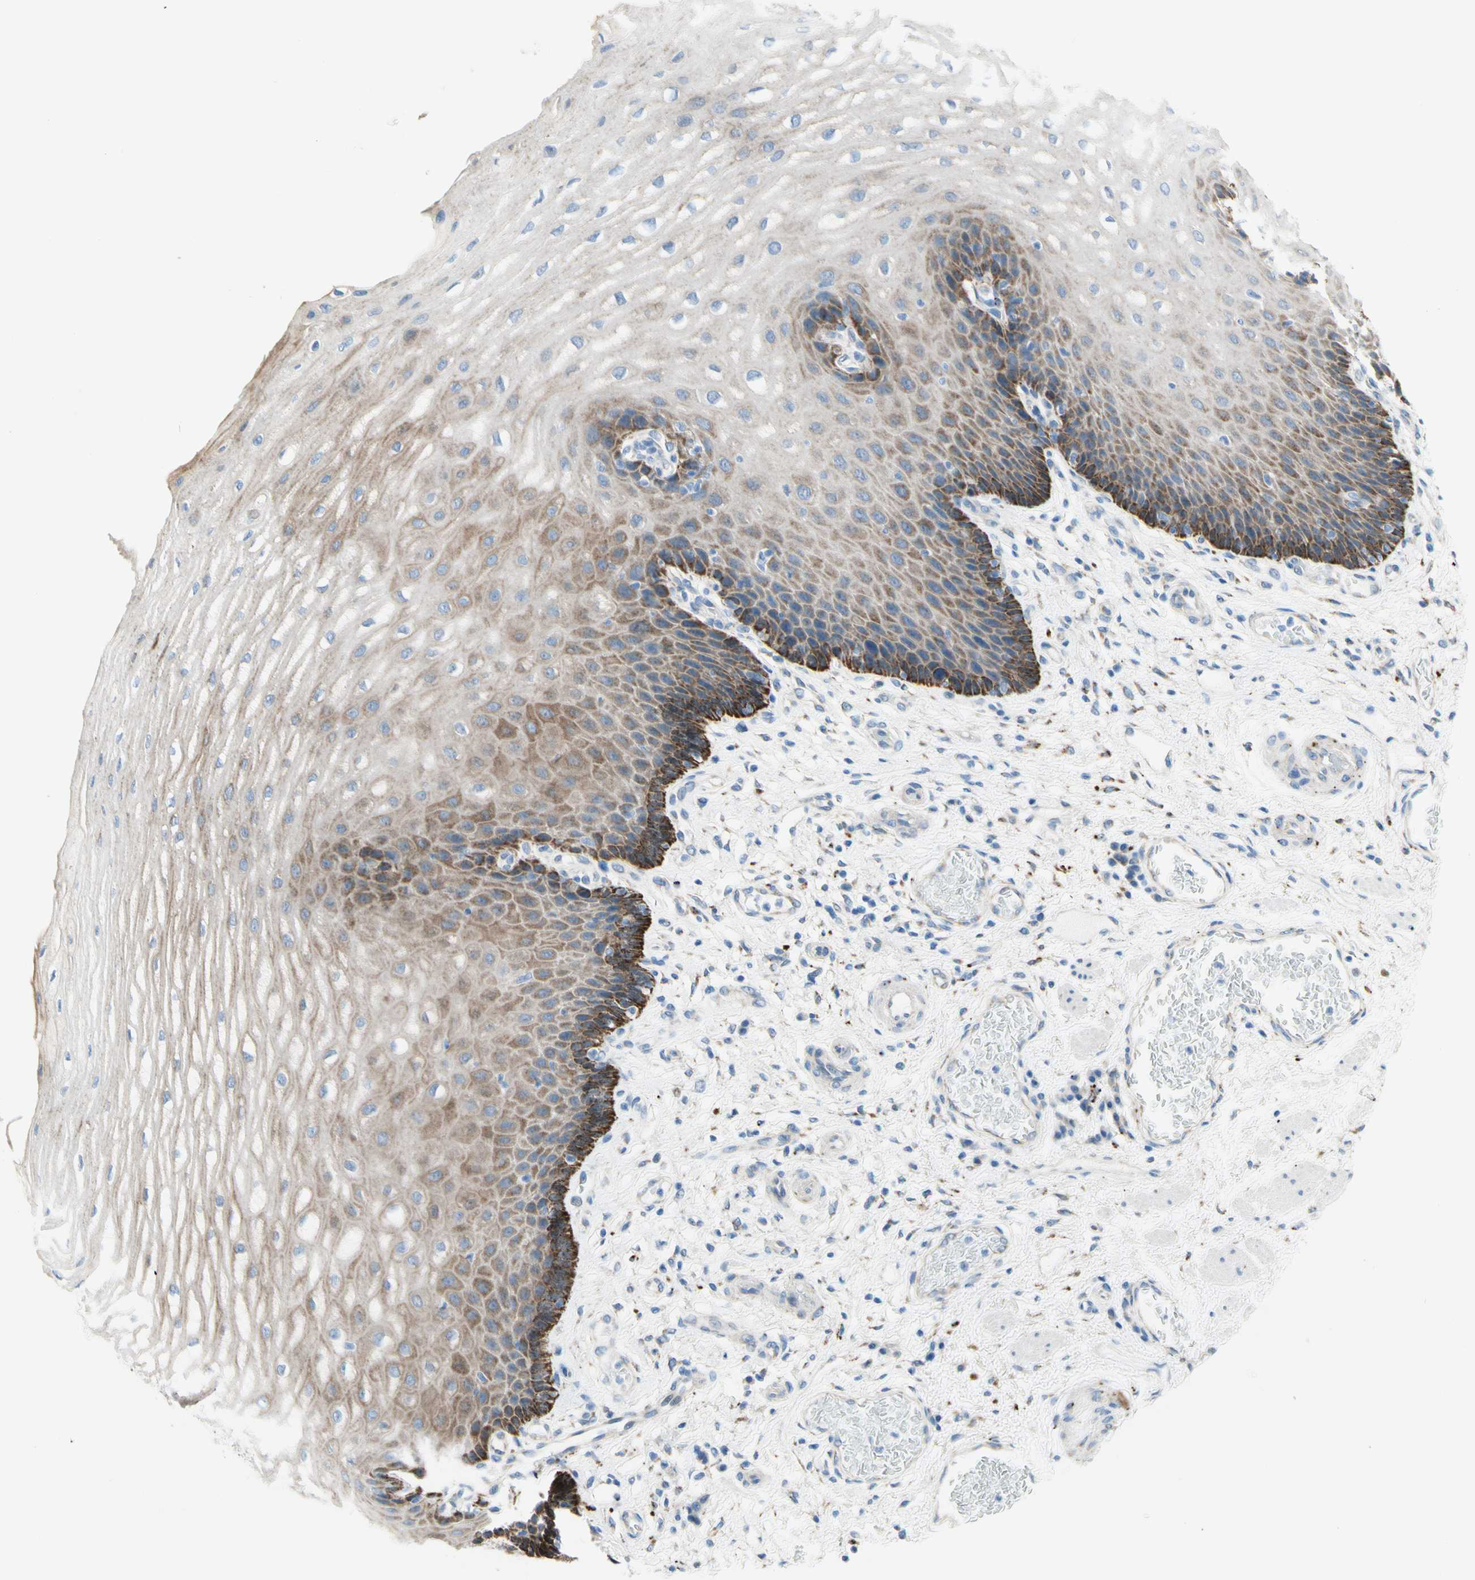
{"staining": {"intensity": "strong", "quantity": "<25%", "location": "cytoplasmic/membranous"}, "tissue": "esophagus", "cell_type": "Squamous epithelial cells", "image_type": "normal", "snomed": [{"axis": "morphology", "description": "Normal tissue, NOS"}, {"axis": "topography", "description": "Esophagus"}], "caption": "The histopathology image shows immunohistochemical staining of benign esophagus. There is strong cytoplasmic/membranous expression is appreciated in about <25% of squamous epithelial cells. The staining was performed using DAB to visualize the protein expression in brown, while the nuclei were stained in blue with hematoxylin (Magnification: 20x).", "gene": "URB2", "patient": {"sex": "male", "age": 54}}